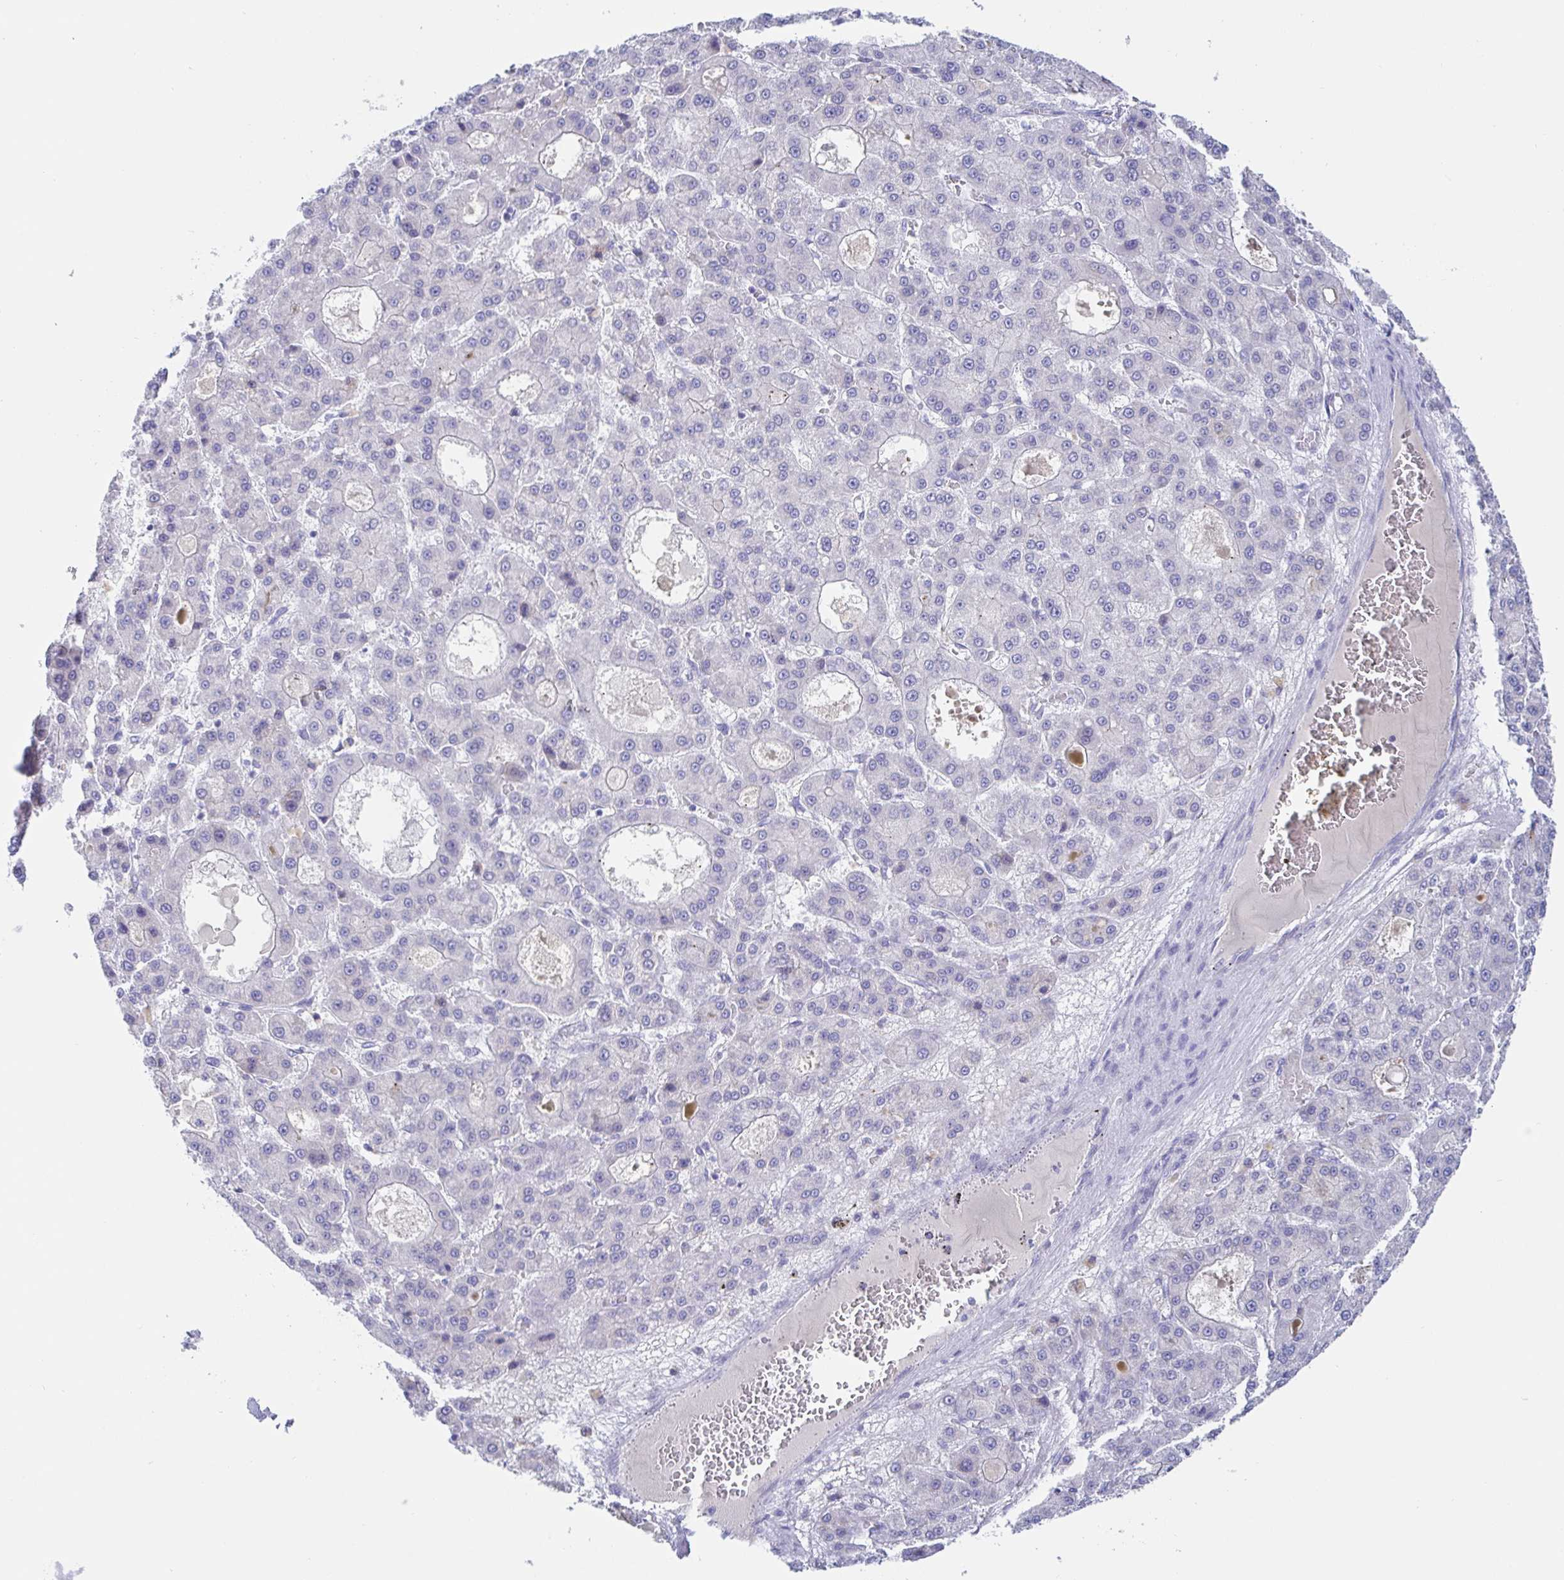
{"staining": {"intensity": "negative", "quantity": "none", "location": "none"}, "tissue": "liver cancer", "cell_type": "Tumor cells", "image_type": "cancer", "snomed": [{"axis": "morphology", "description": "Carcinoma, Hepatocellular, NOS"}, {"axis": "topography", "description": "Liver"}], "caption": "There is no significant positivity in tumor cells of liver hepatocellular carcinoma.", "gene": "SIAH3", "patient": {"sex": "male", "age": 70}}